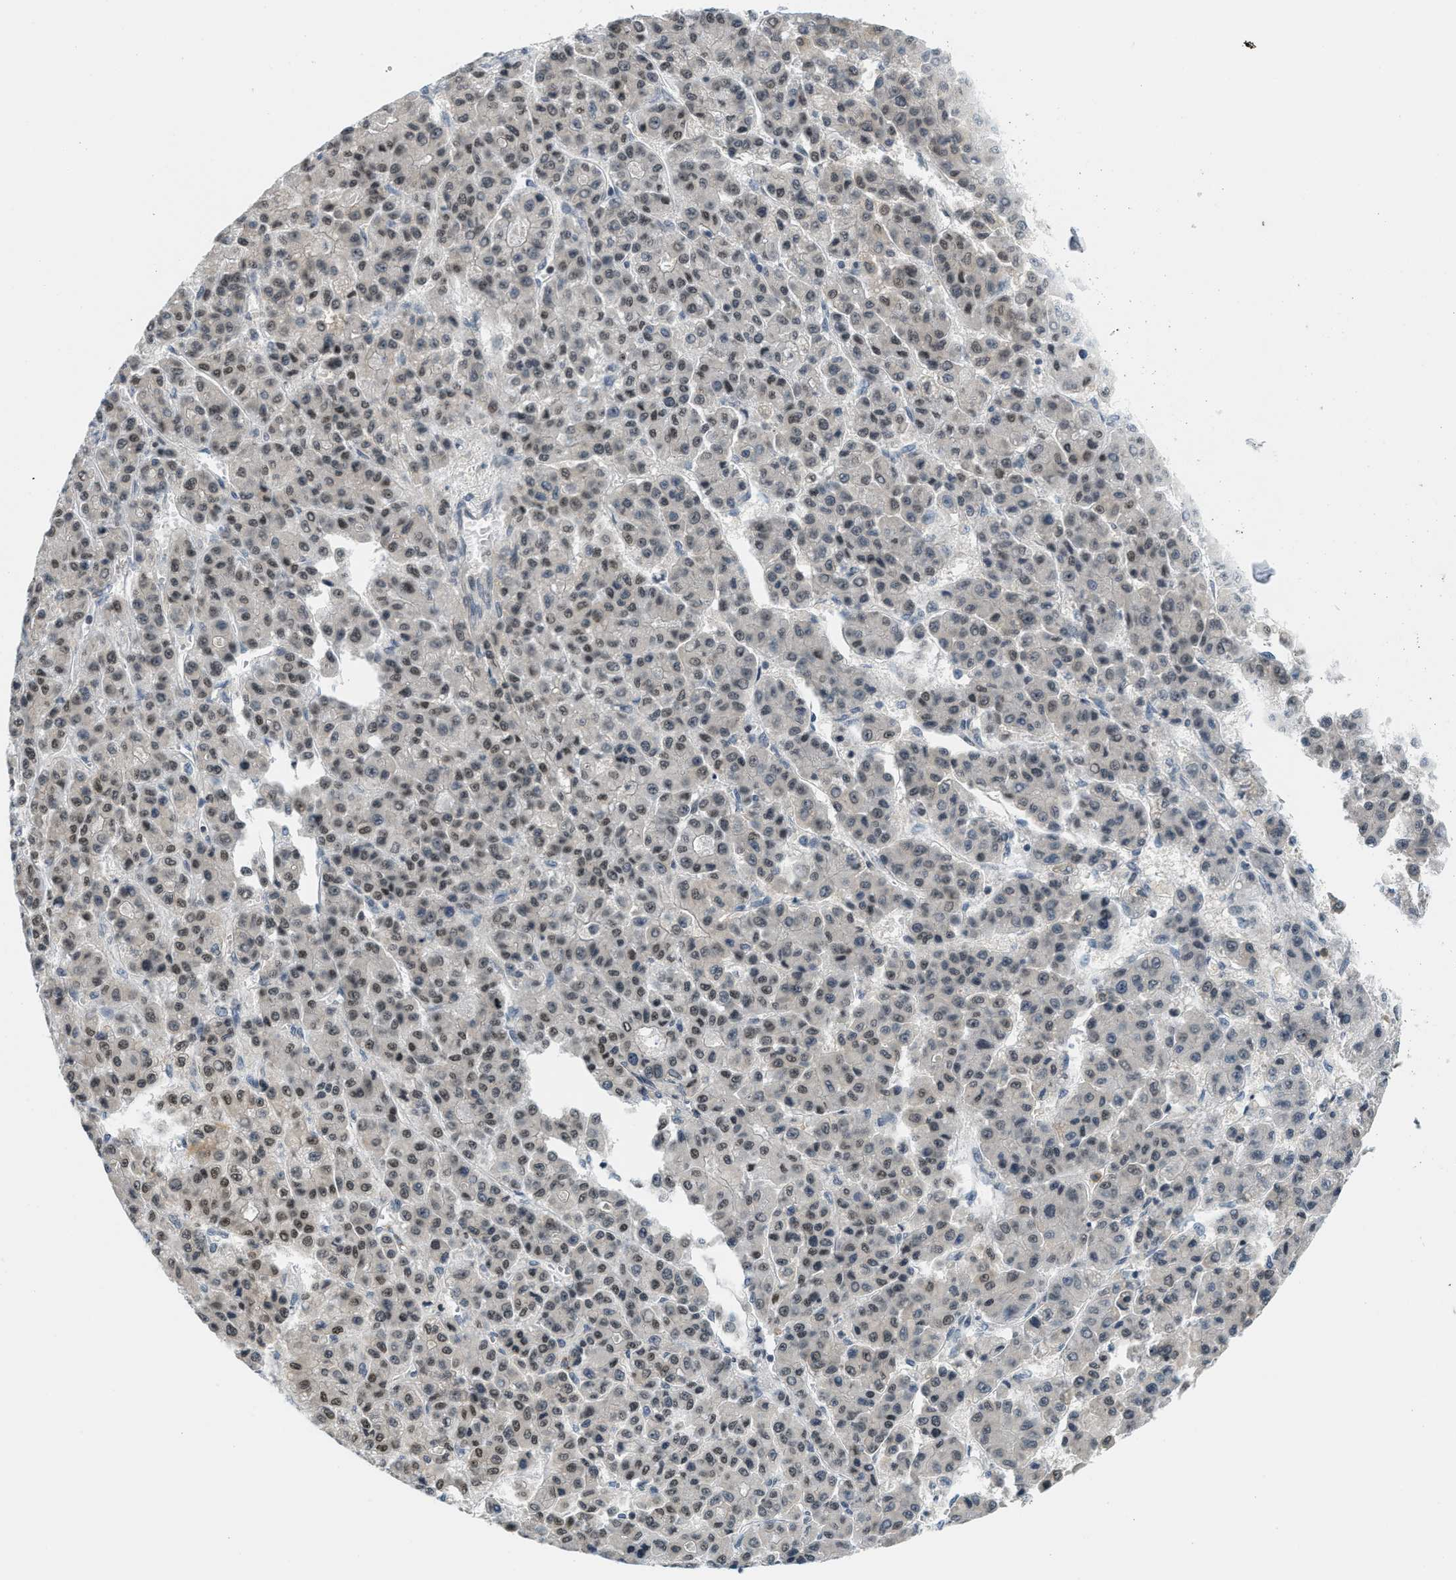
{"staining": {"intensity": "moderate", "quantity": "25%-75%", "location": "nuclear"}, "tissue": "liver cancer", "cell_type": "Tumor cells", "image_type": "cancer", "snomed": [{"axis": "morphology", "description": "Carcinoma, Hepatocellular, NOS"}, {"axis": "topography", "description": "Liver"}], "caption": "The histopathology image exhibits immunohistochemical staining of liver cancer. There is moderate nuclear expression is present in approximately 25%-75% of tumor cells. (brown staining indicates protein expression, while blue staining denotes nuclei).", "gene": "KMT2A", "patient": {"sex": "male", "age": 70}}